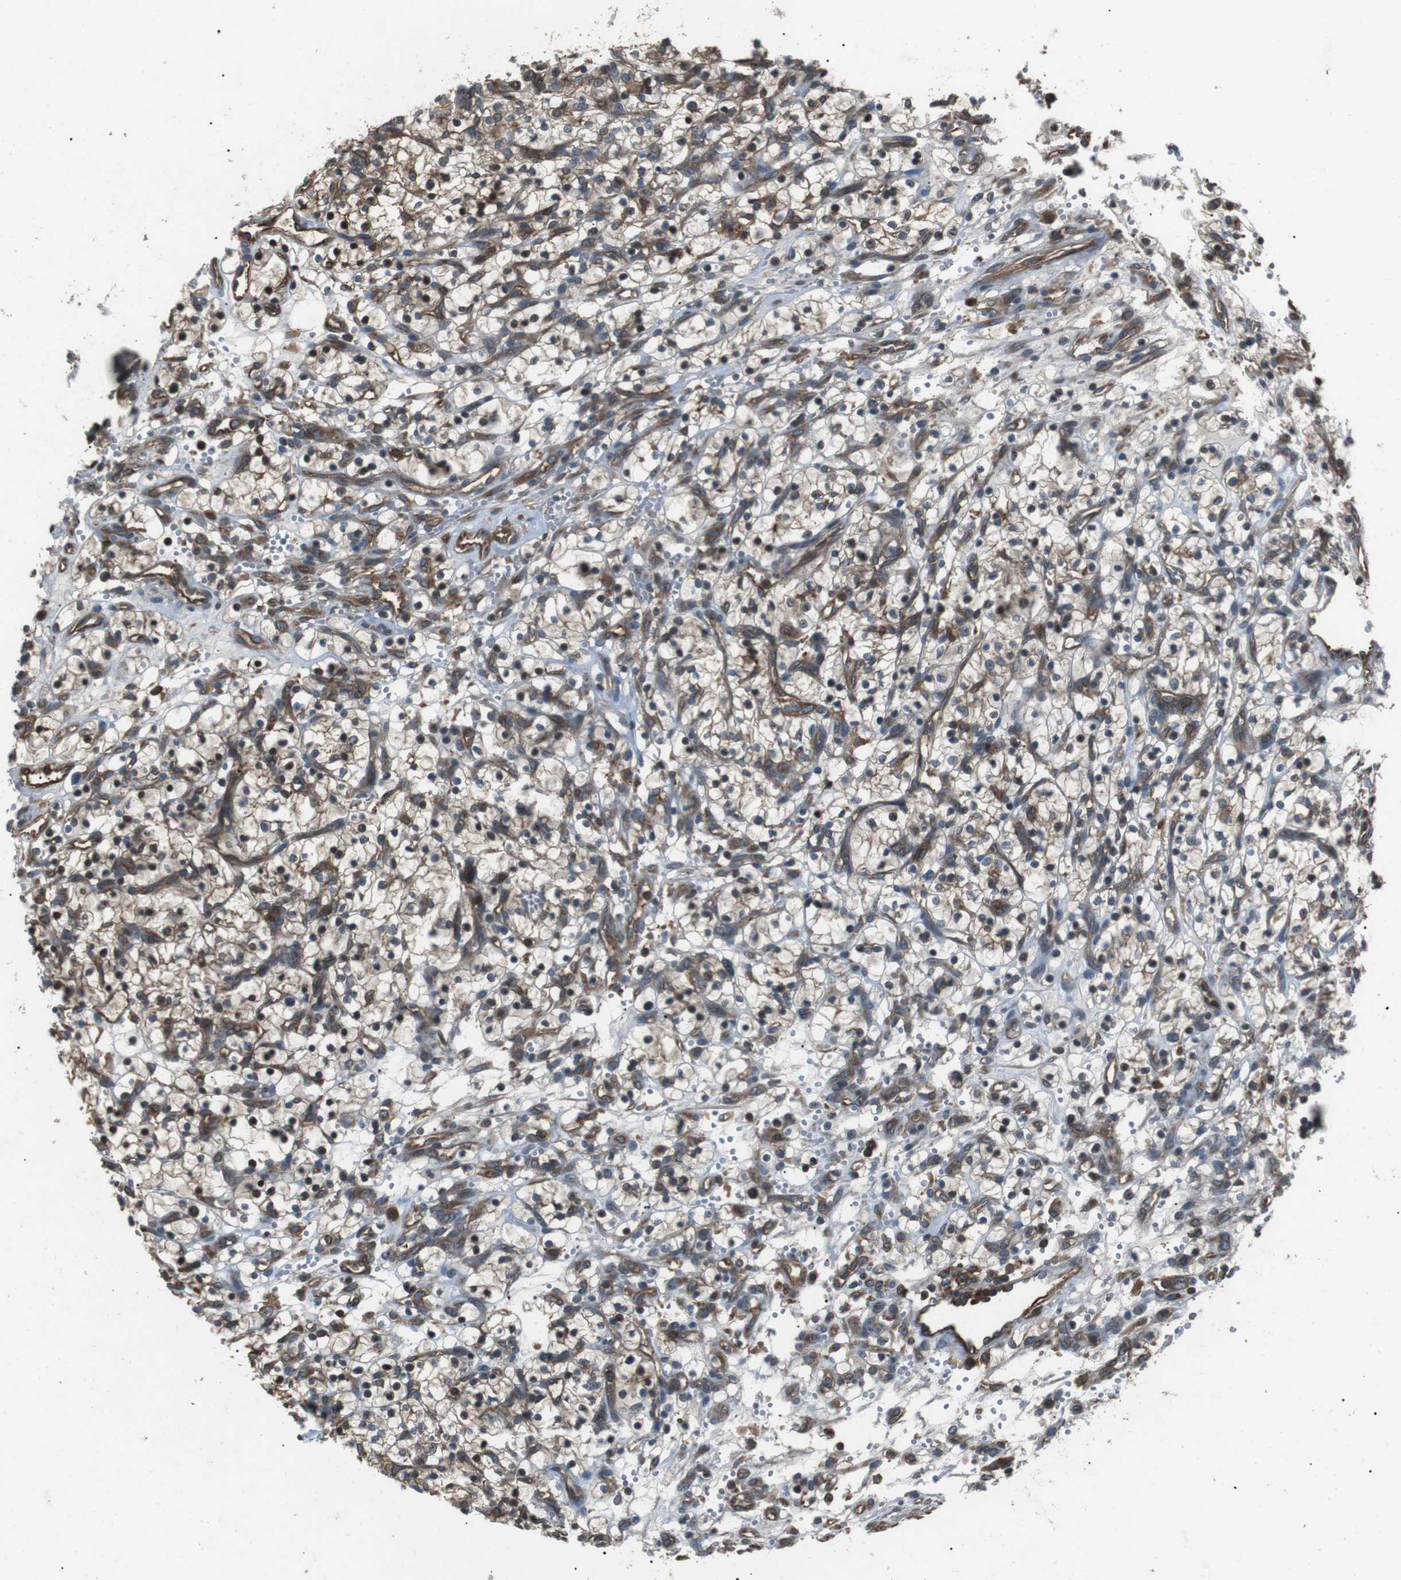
{"staining": {"intensity": "weak", "quantity": ">75%", "location": "cytoplasmic/membranous"}, "tissue": "renal cancer", "cell_type": "Tumor cells", "image_type": "cancer", "snomed": [{"axis": "morphology", "description": "Adenocarcinoma, NOS"}, {"axis": "topography", "description": "Kidney"}], "caption": "Immunohistochemistry image of neoplastic tissue: human renal cancer stained using immunohistochemistry (IHC) demonstrates low levels of weak protein expression localized specifically in the cytoplasmic/membranous of tumor cells, appearing as a cytoplasmic/membranous brown color.", "gene": "GPR161", "patient": {"sex": "female", "age": 57}}